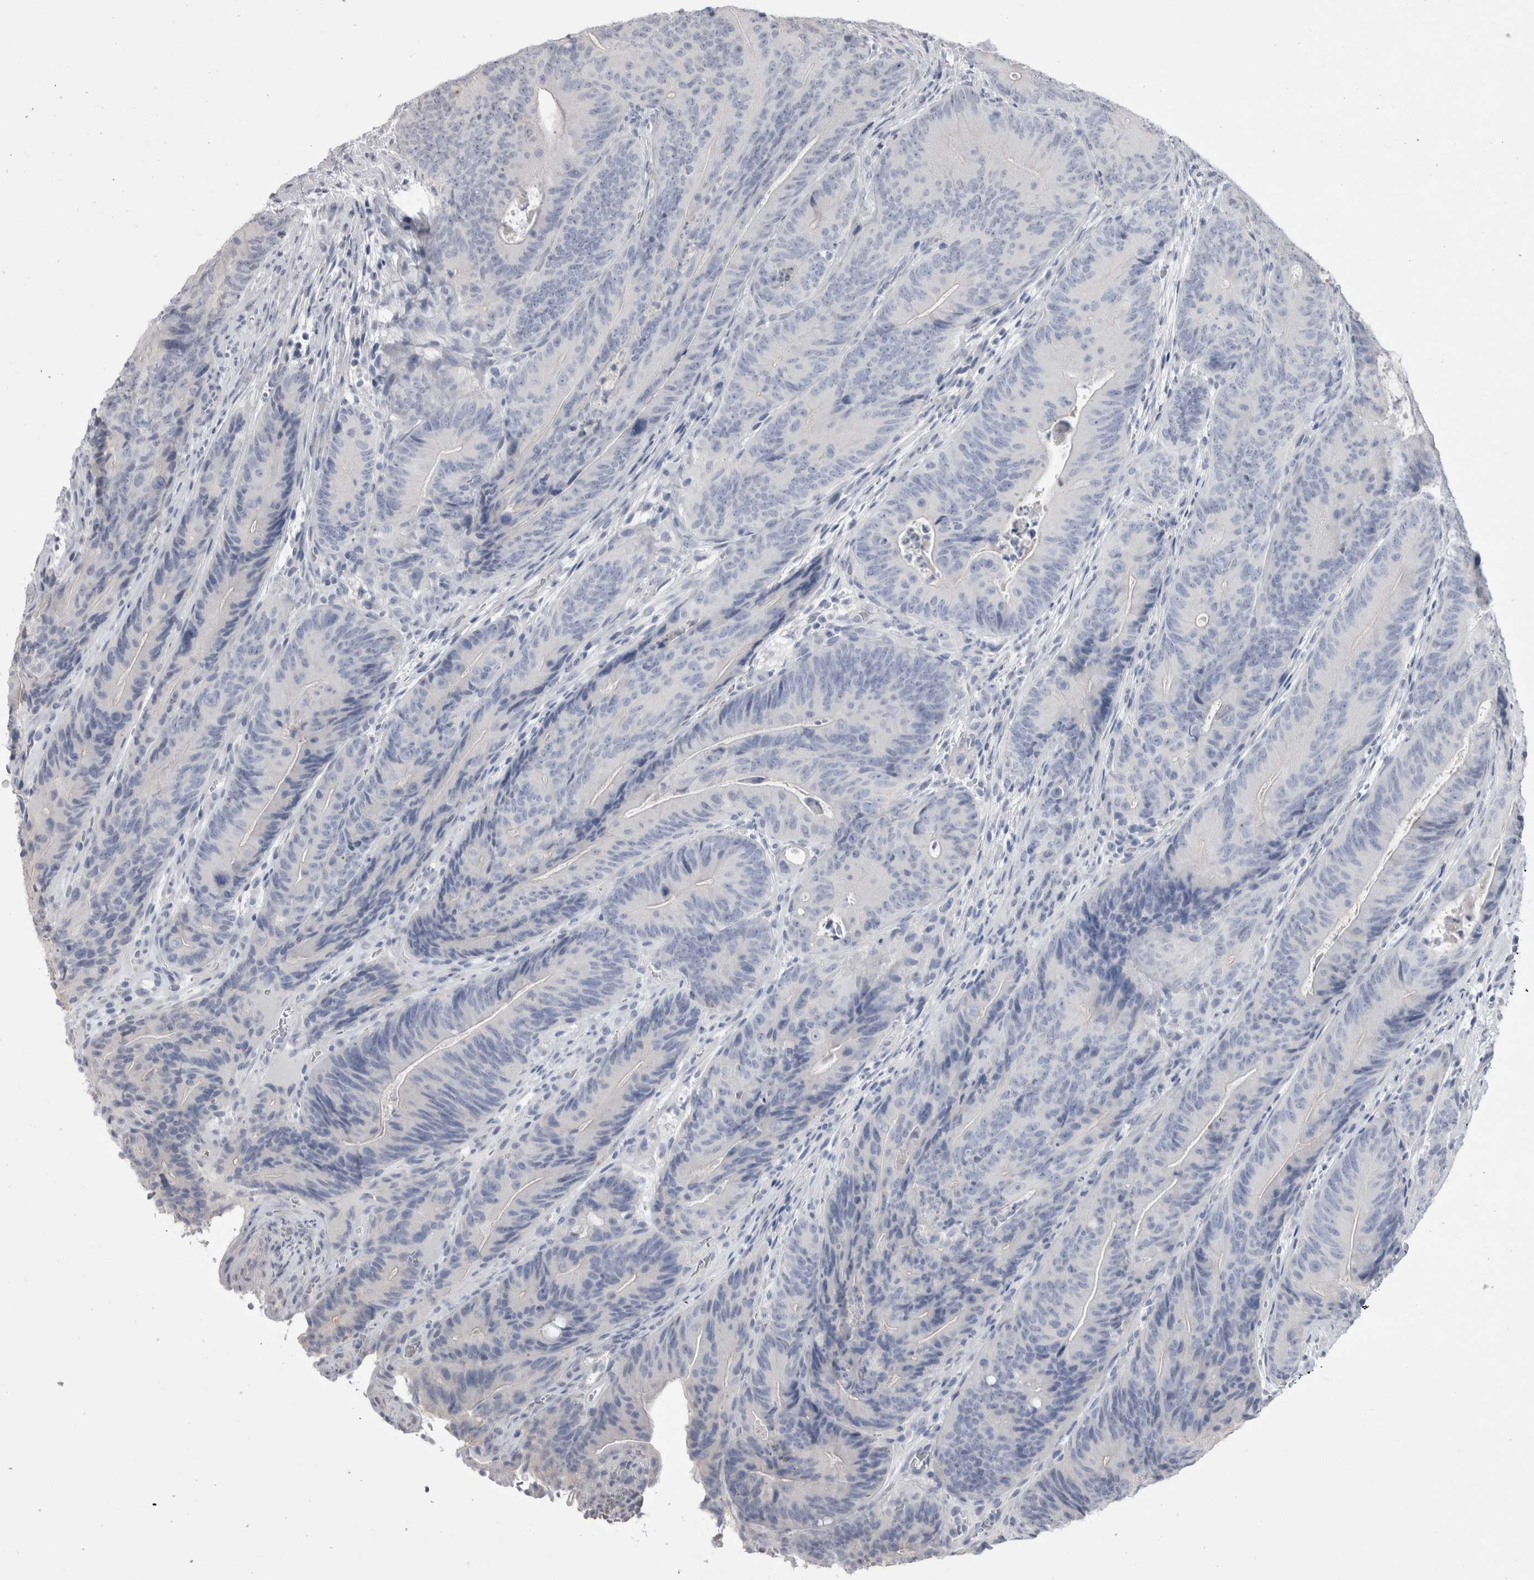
{"staining": {"intensity": "negative", "quantity": "none", "location": "none"}, "tissue": "colorectal cancer", "cell_type": "Tumor cells", "image_type": "cancer", "snomed": [{"axis": "morphology", "description": "Normal tissue, NOS"}, {"axis": "topography", "description": "Colon"}], "caption": "Immunohistochemistry (IHC) micrograph of colorectal cancer stained for a protein (brown), which exhibits no positivity in tumor cells.", "gene": "ADAM2", "patient": {"sex": "female", "age": 82}}